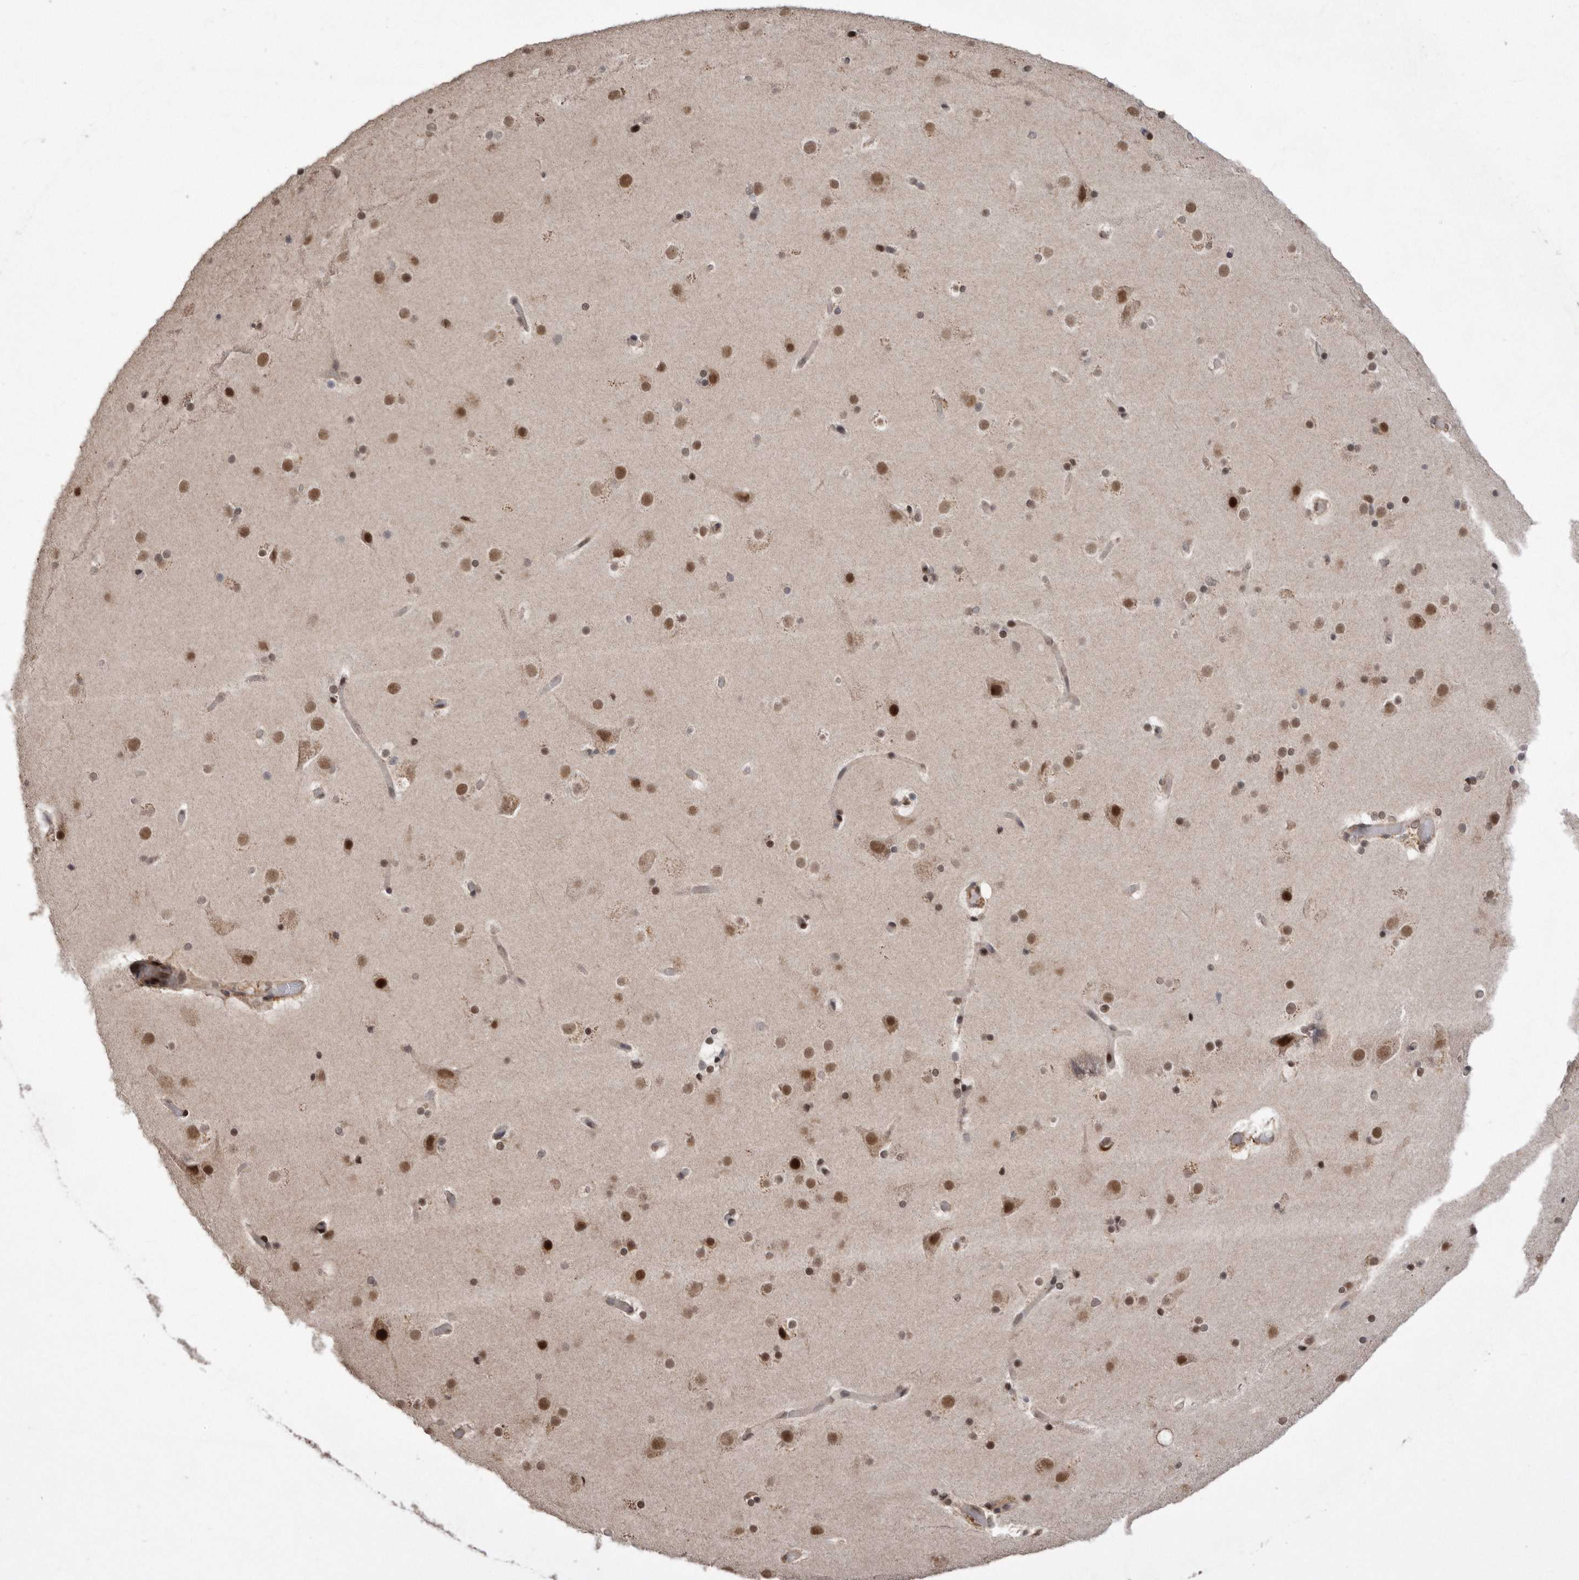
{"staining": {"intensity": "moderate", "quantity": "25%-75%", "location": "nuclear"}, "tissue": "cerebral cortex", "cell_type": "Endothelial cells", "image_type": "normal", "snomed": [{"axis": "morphology", "description": "Normal tissue, NOS"}, {"axis": "topography", "description": "Cerebral cortex"}], "caption": "Protein analysis of benign cerebral cortex reveals moderate nuclear positivity in about 25%-75% of endothelial cells.", "gene": "TDRD3", "patient": {"sex": "male", "age": 57}}